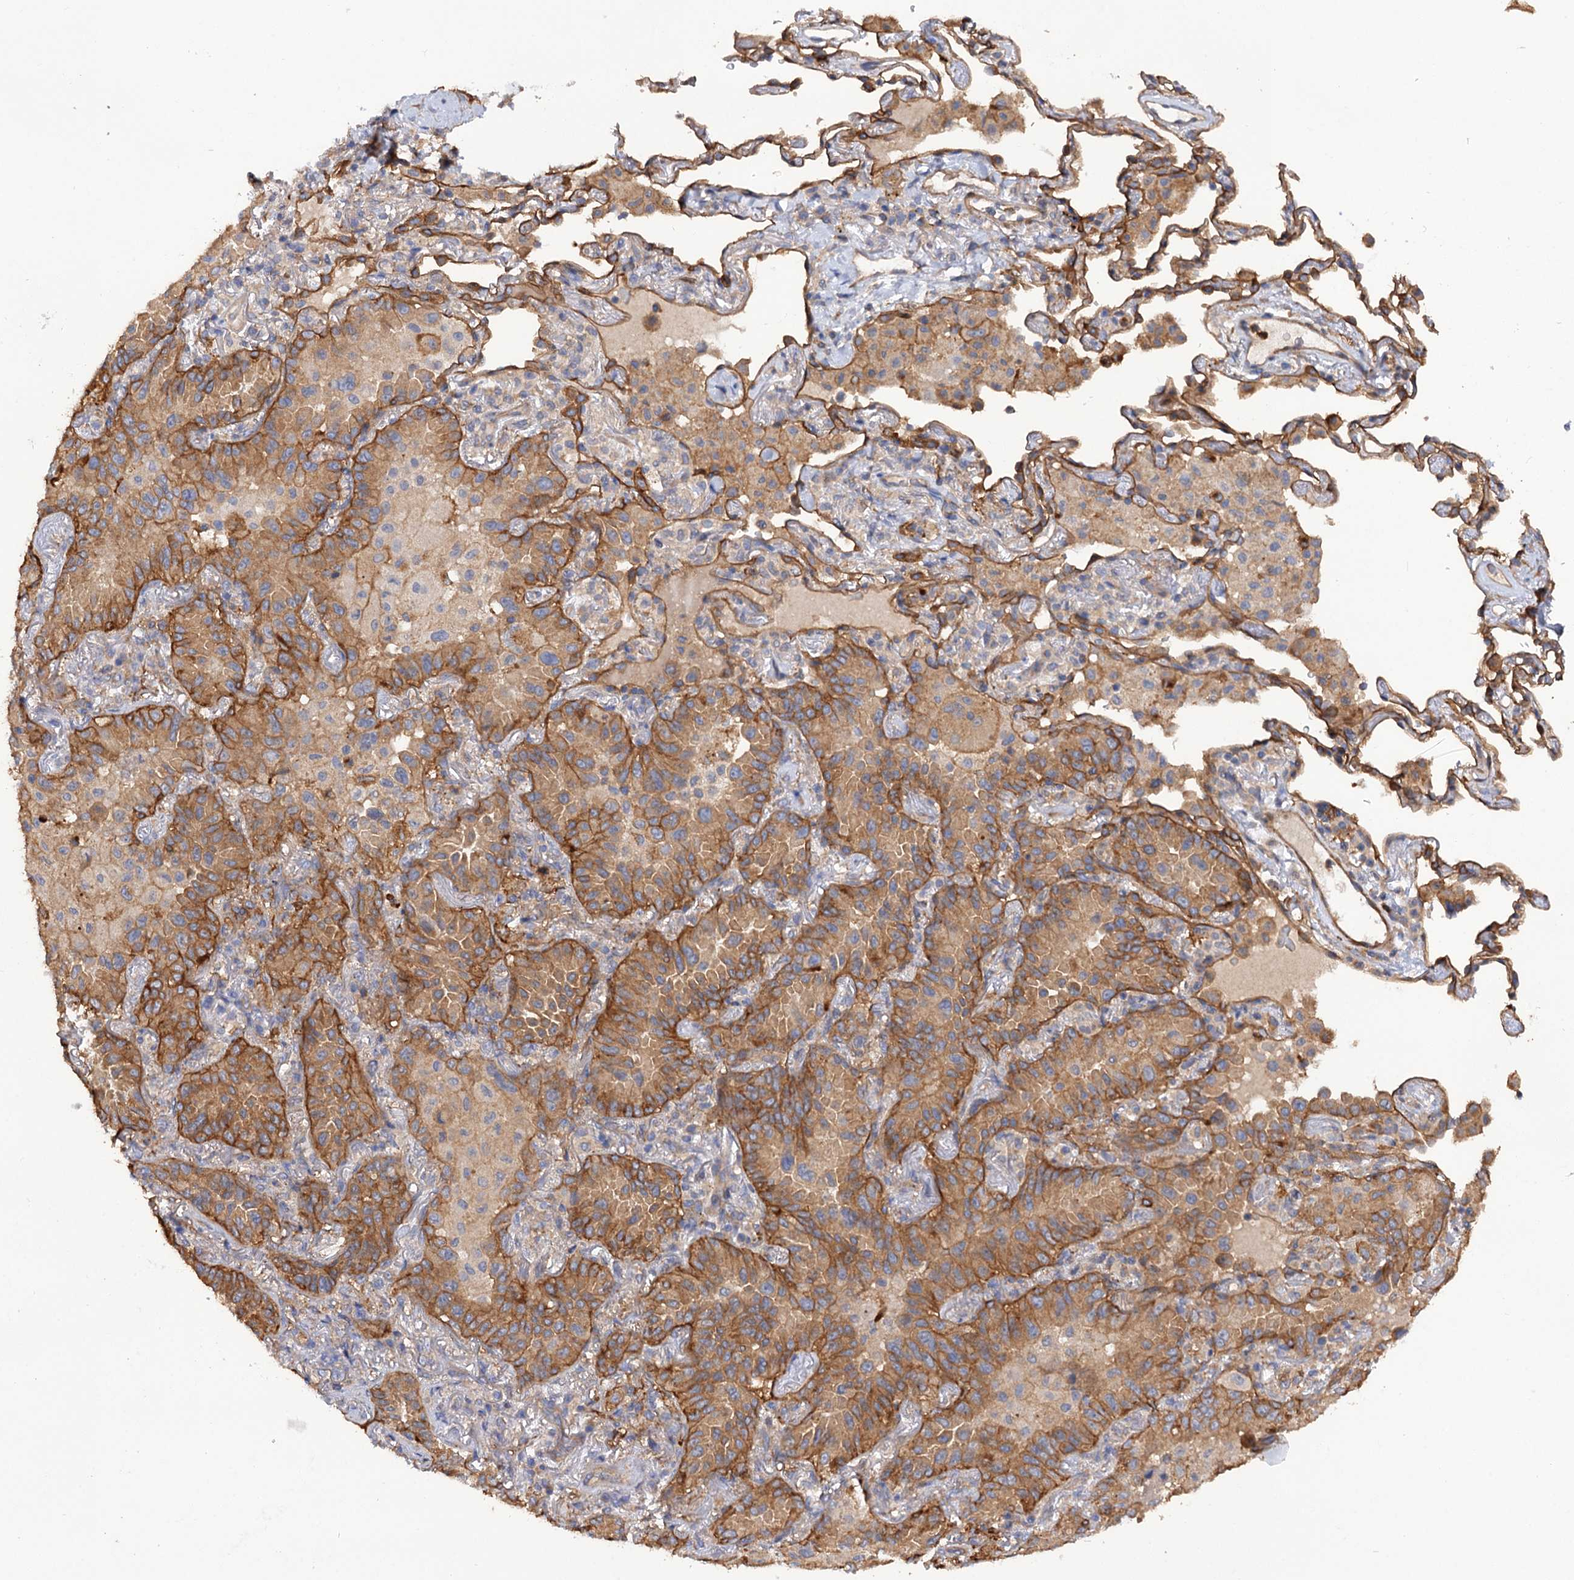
{"staining": {"intensity": "moderate", "quantity": ">75%", "location": "cytoplasmic/membranous"}, "tissue": "lung cancer", "cell_type": "Tumor cells", "image_type": "cancer", "snomed": [{"axis": "morphology", "description": "Adenocarcinoma, NOS"}, {"axis": "topography", "description": "Lung"}], "caption": "DAB immunohistochemical staining of human adenocarcinoma (lung) displays moderate cytoplasmic/membranous protein expression in approximately >75% of tumor cells.", "gene": "CSAD", "patient": {"sex": "female", "age": 69}}